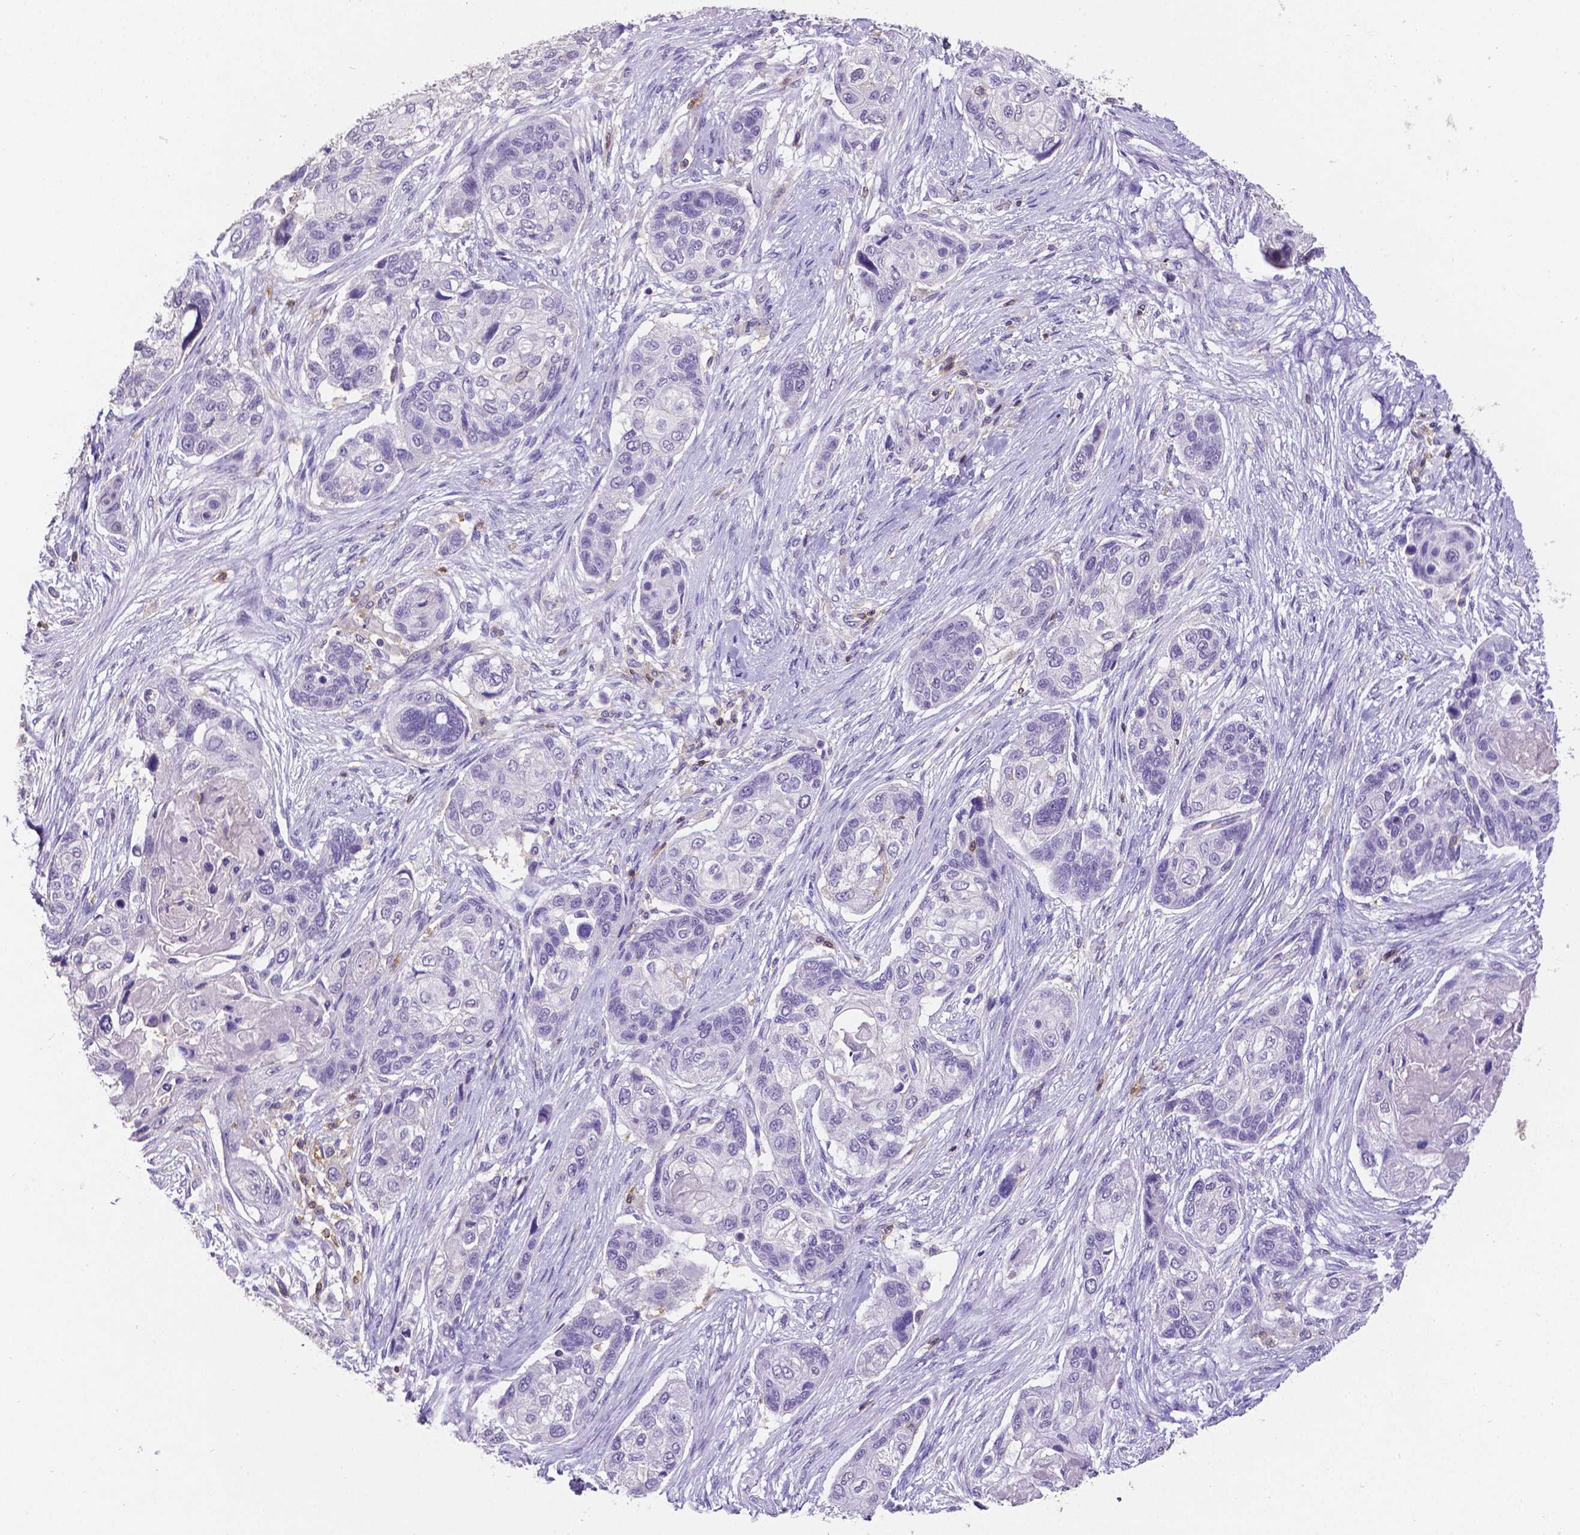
{"staining": {"intensity": "negative", "quantity": "none", "location": "none"}, "tissue": "lung cancer", "cell_type": "Tumor cells", "image_type": "cancer", "snomed": [{"axis": "morphology", "description": "Squamous cell carcinoma, NOS"}, {"axis": "topography", "description": "Lung"}], "caption": "A high-resolution photomicrograph shows immunohistochemistry staining of lung cancer (squamous cell carcinoma), which exhibits no significant staining in tumor cells.", "gene": "CD4", "patient": {"sex": "male", "age": 69}}